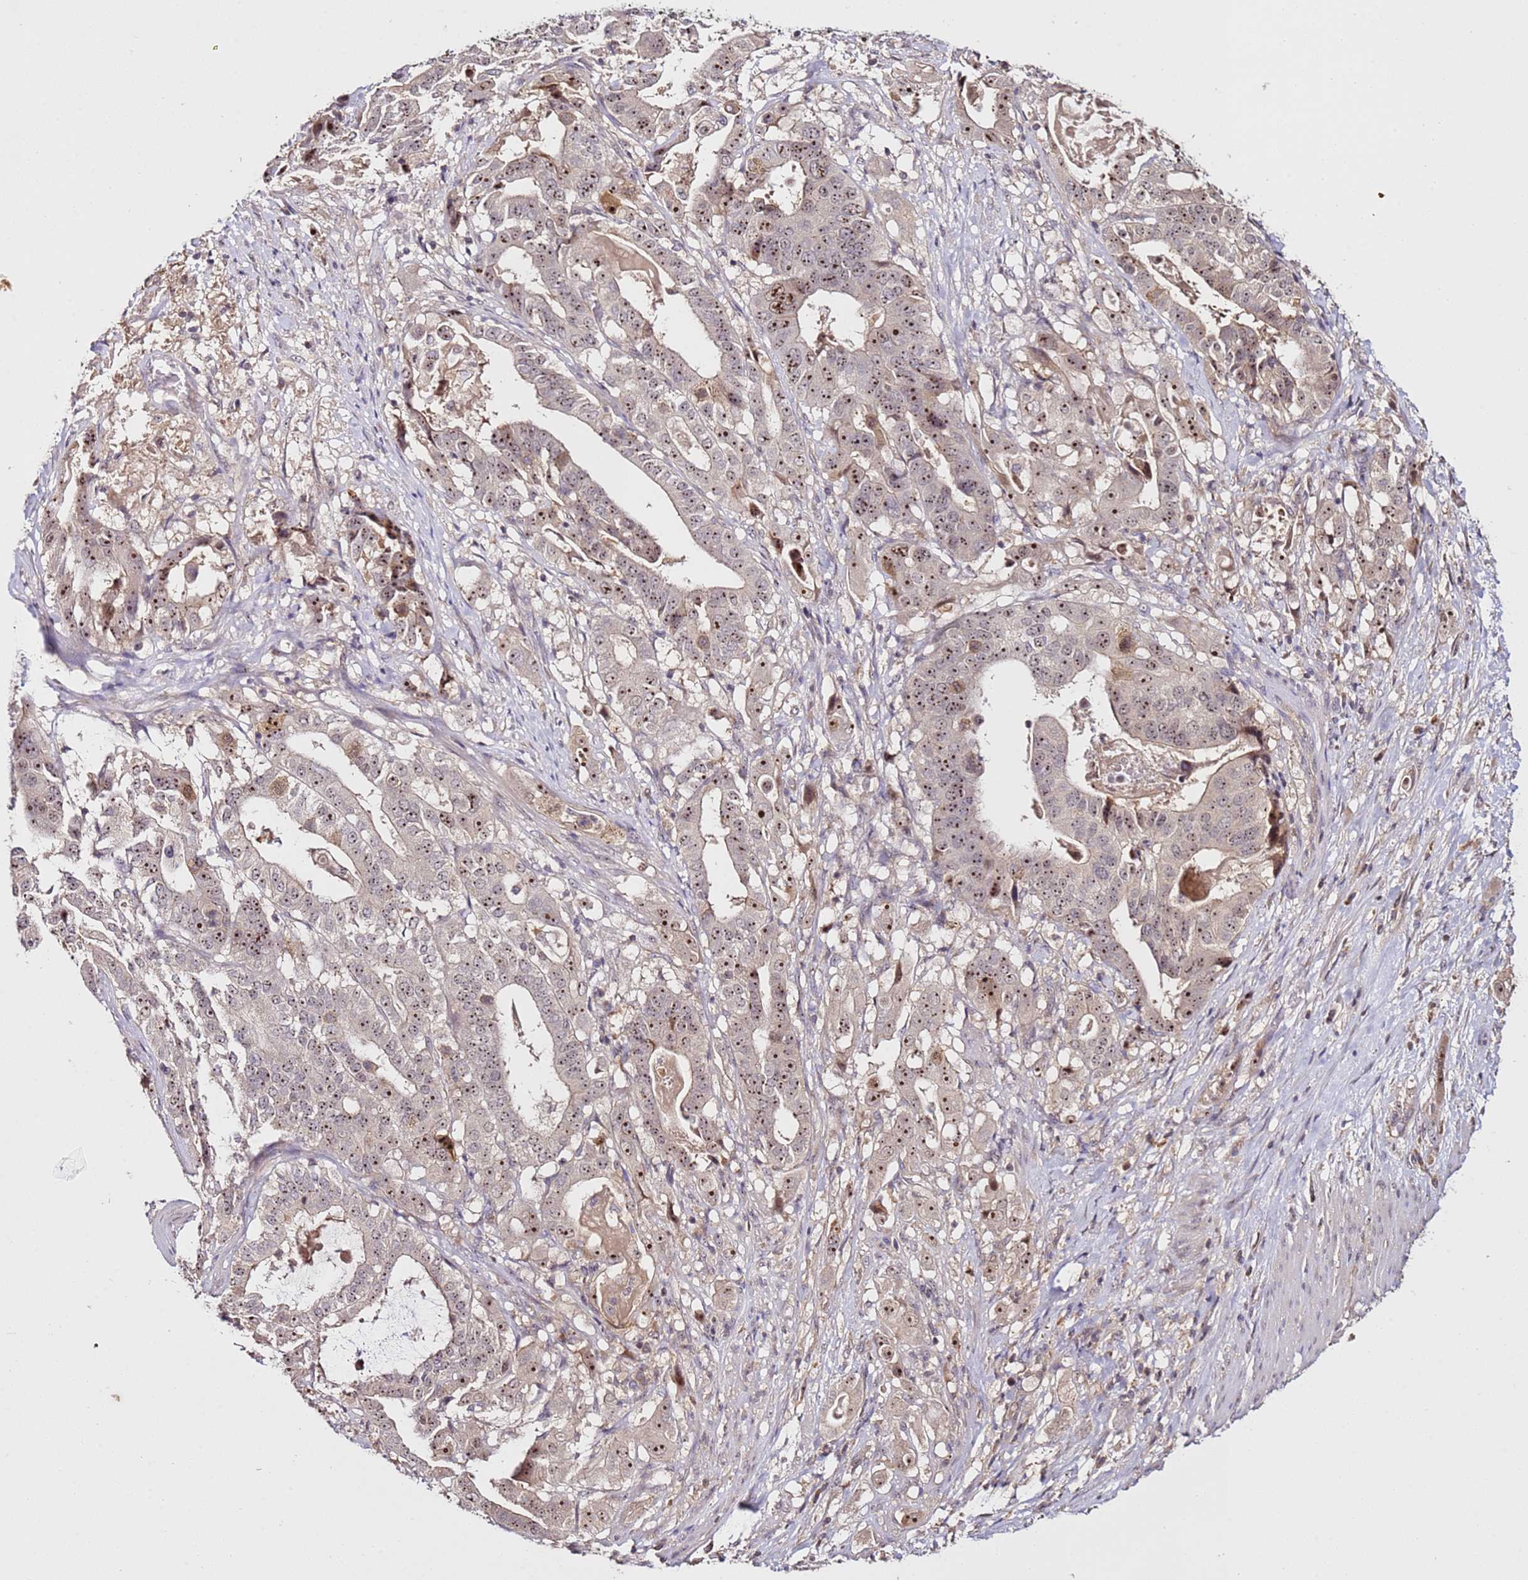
{"staining": {"intensity": "moderate", "quantity": ">75%", "location": "nuclear"}, "tissue": "stomach cancer", "cell_type": "Tumor cells", "image_type": "cancer", "snomed": [{"axis": "morphology", "description": "Adenocarcinoma, NOS"}, {"axis": "topography", "description": "Stomach"}], "caption": "Immunohistochemical staining of human adenocarcinoma (stomach) demonstrates medium levels of moderate nuclear protein positivity in about >75% of tumor cells.", "gene": "DDX27", "patient": {"sex": "male", "age": 48}}